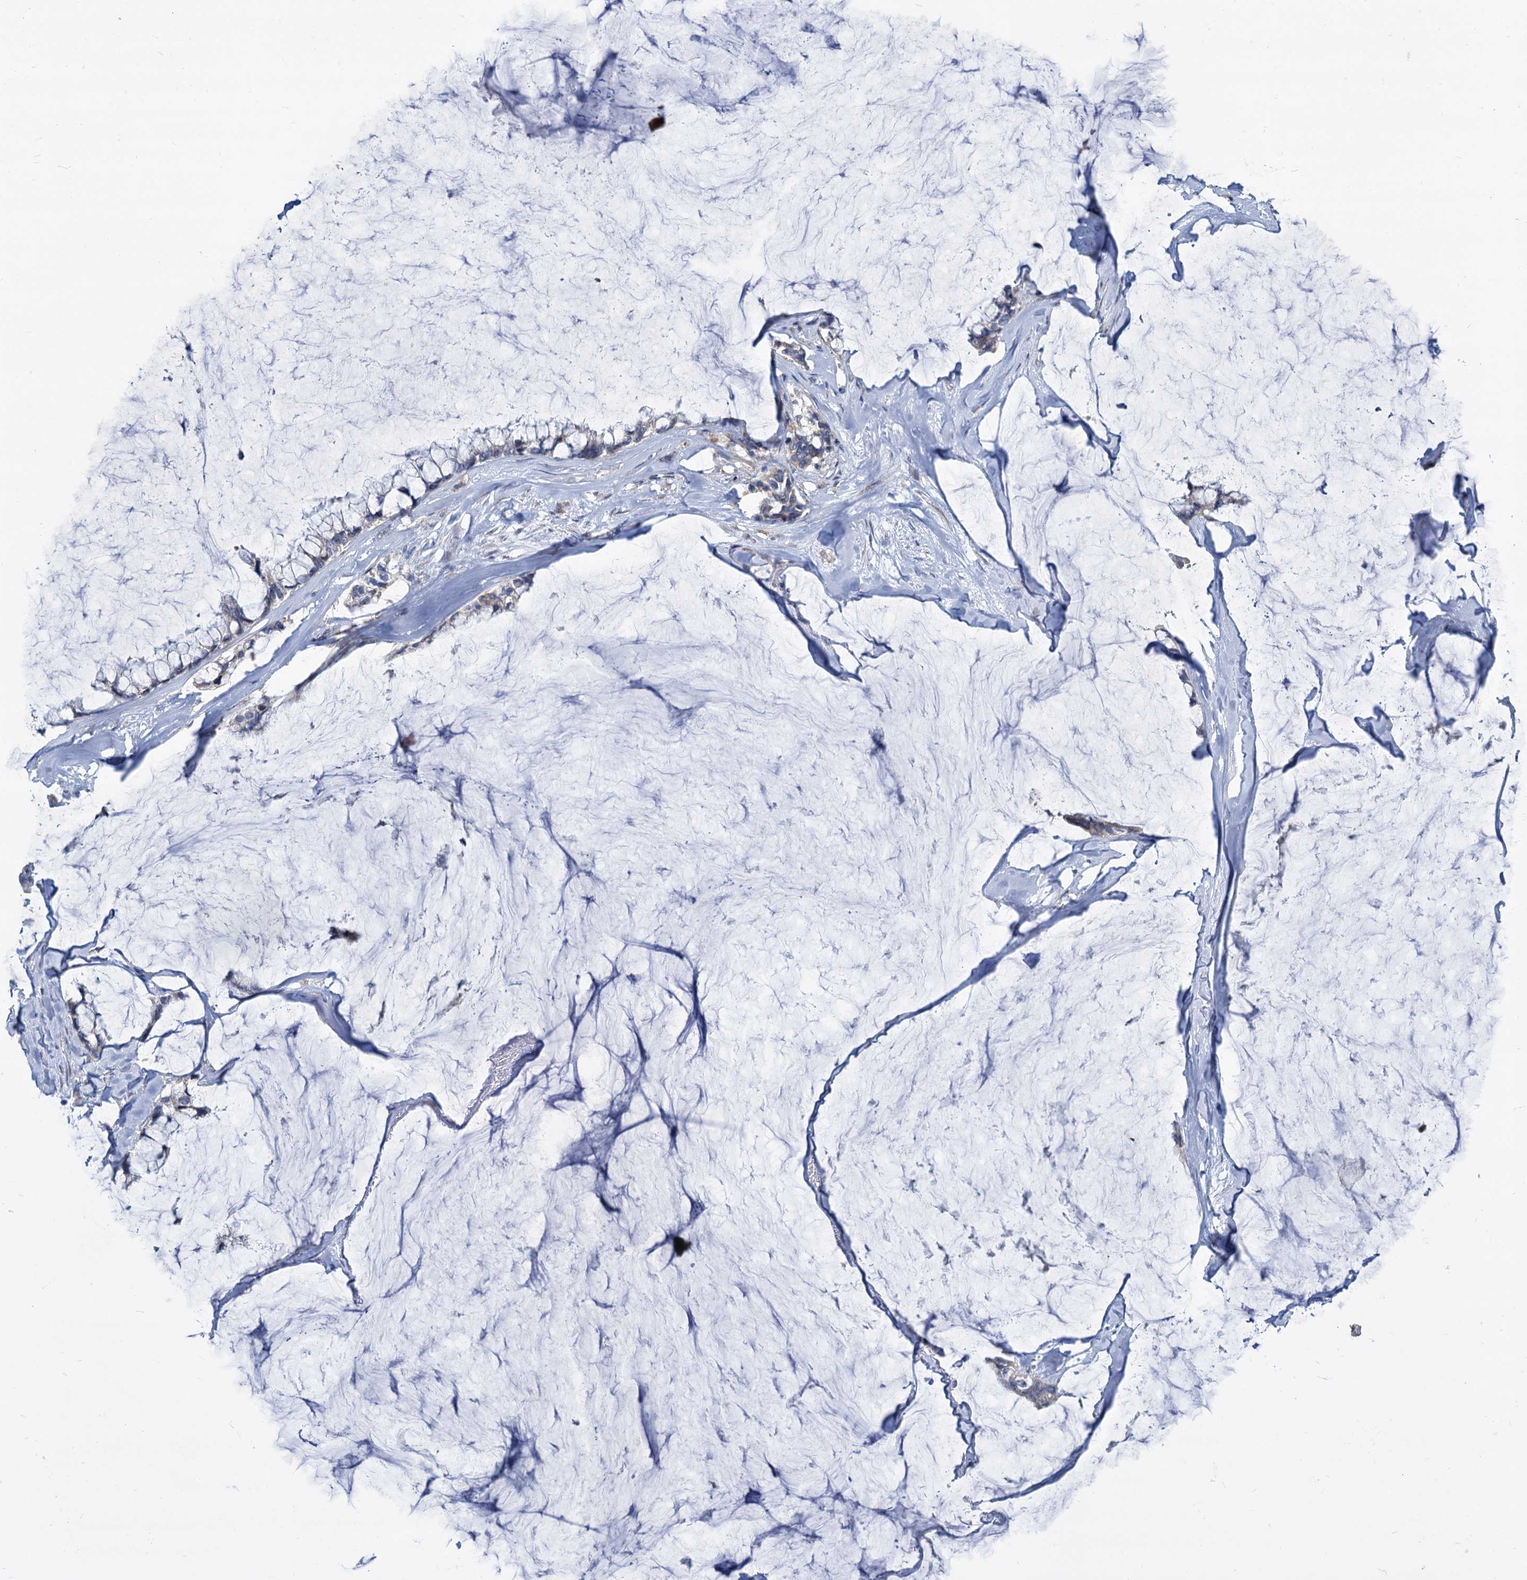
{"staining": {"intensity": "weak", "quantity": "<25%", "location": "cytoplasmic/membranous"}, "tissue": "ovarian cancer", "cell_type": "Tumor cells", "image_type": "cancer", "snomed": [{"axis": "morphology", "description": "Cystadenocarcinoma, mucinous, NOS"}, {"axis": "topography", "description": "Ovary"}], "caption": "IHC micrograph of neoplastic tissue: human ovarian cancer (mucinous cystadenocarcinoma) stained with DAB (3,3'-diaminobenzidine) exhibits no significant protein expression in tumor cells.", "gene": "PRSS35", "patient": {"sex": "female", "age": 39}}